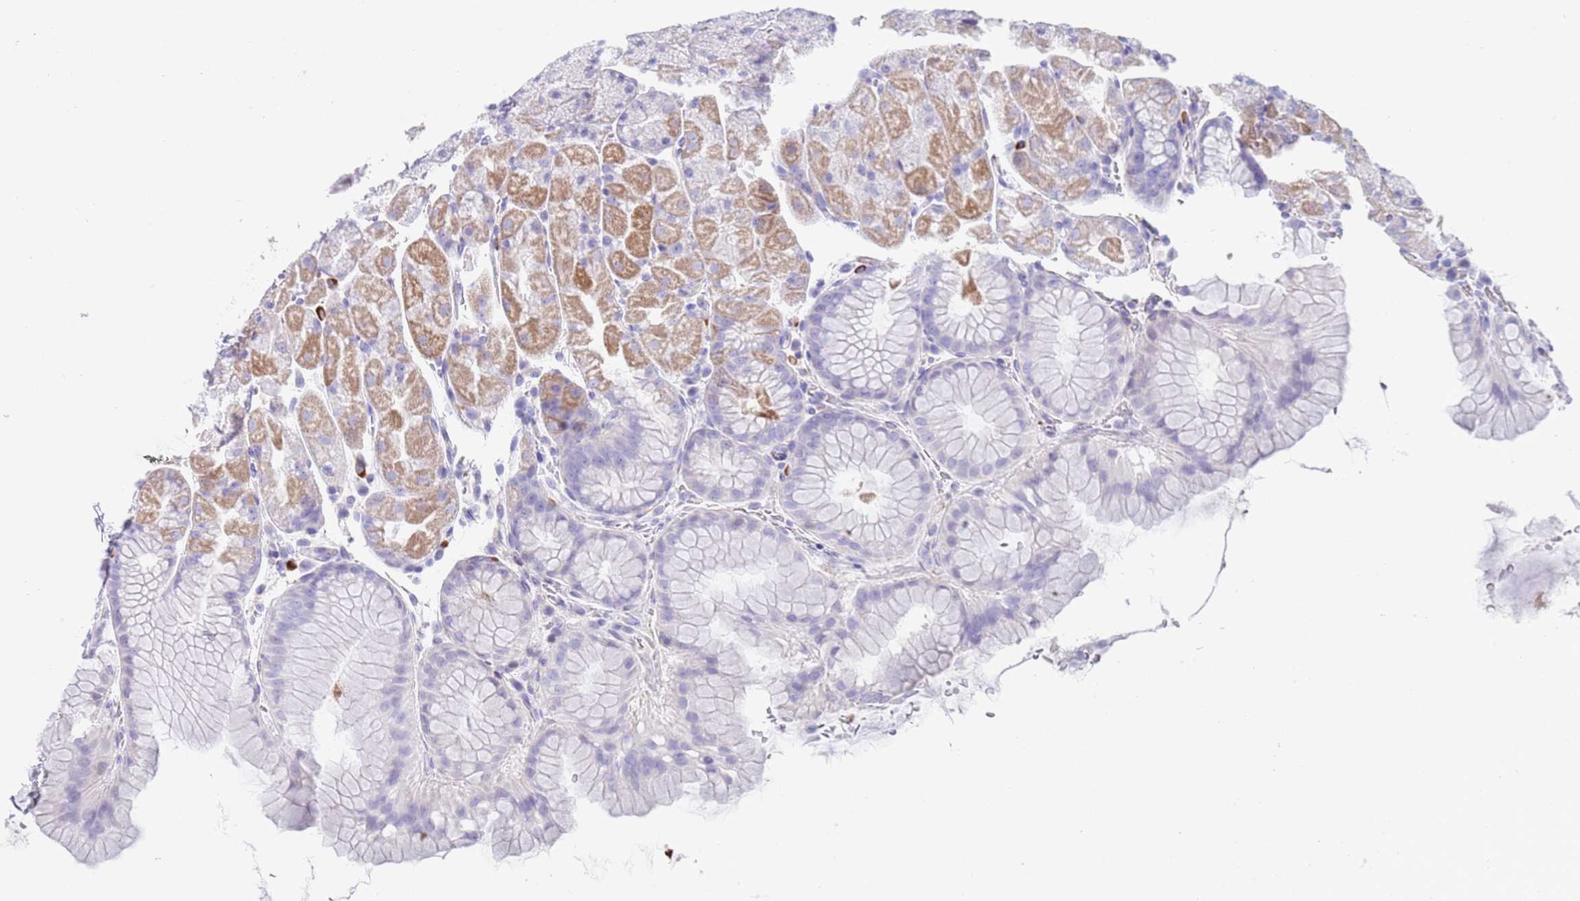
{"staining": {"intensity": "moderate", "quantity": "<25%", "location": "cytoplasmic/membranous"}, "tissue": "stomach", "cell_type": "Glandular cells", "image_type": "normal", "snomed": [{"axis": "morphology", "description": "Normal tissue, NOS"}, {"axis": "topography", "description": "Stomach, upper"}, {"axis": "topography", "description": "Stomach, lower"}], "caption": "Immunohistochemistry (IHC) micrograph of normal stomach stained for a protein (brown), which displays low levels of moderate cytoplasmic/membranous expression in about <25% of glandular cells.", "gene": "CPXM2", "patient": {"sex": "male", "age": 67}}